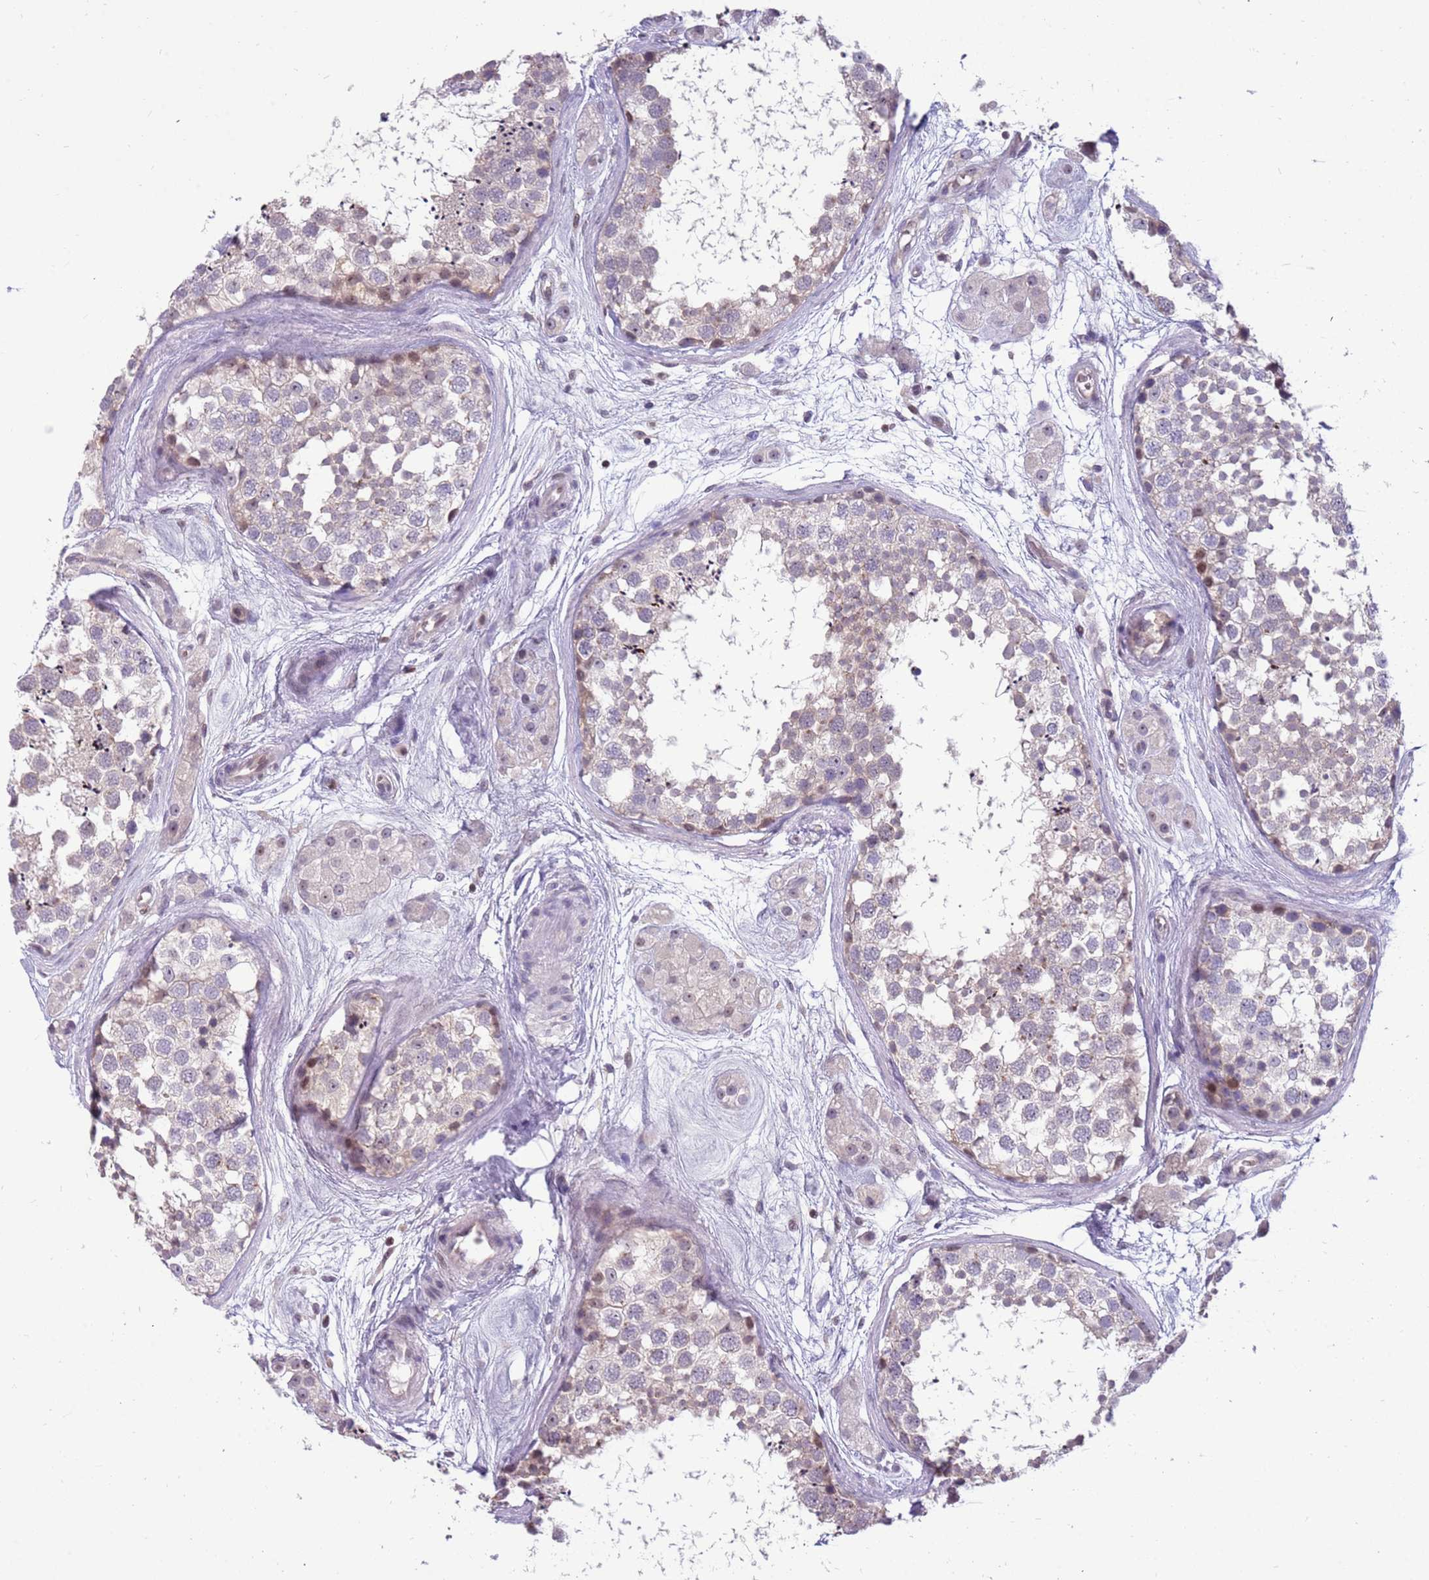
{"staining": {"intensity": "weak", "quantity": "<25%", "location": "nuclear"}, "tissue": "testis", "cell_type": "Cells in seminiferous ducts", "image_type": "normal", "snomed": [{"axis": "morphology", "description": "Normal tissue, NOS"}, {"axis": "topography", "description": "Testis"}], "caption": "Histopathology image shows no significant protein staining in cells in seminiferous ducts of unremarkable testis.", "gene": "ARHGEF35", "patient": {"sex": "male", "age": 56}}